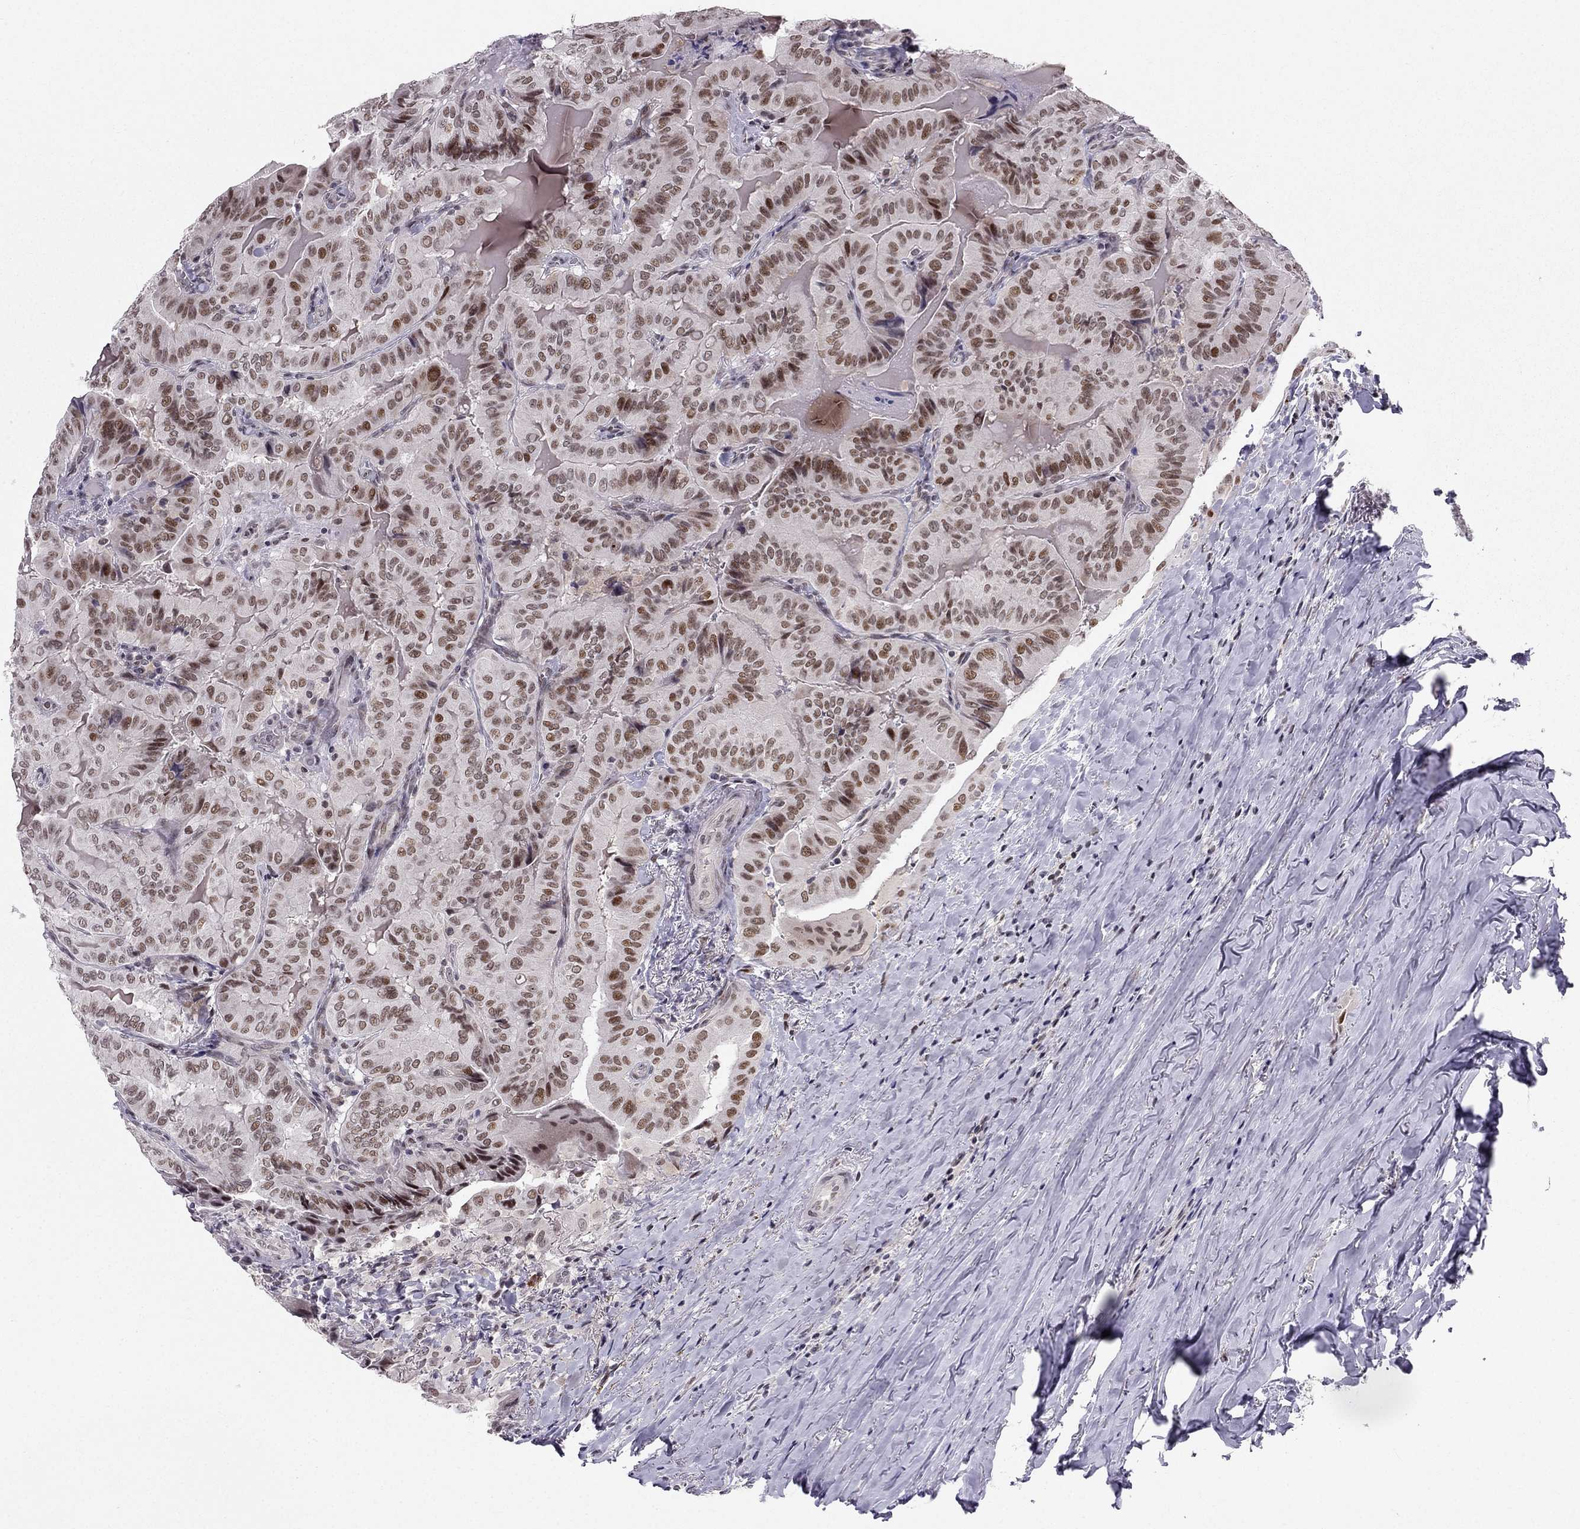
{"staining": {"intensity": "moderate", "quantity": "<25%", "location": "nuclear"}, "tissue": "thyroid cancer", "cell_type": "Tumor cells", "image_type": "cancer", "snomed": [{"axis": "morphology", "description": "Papillary adenocarcinoma, NOS"}, {"axis": "topography", "description": "Thyroid gland"}], "caption": "This is an image of immunohistochemistry (IHC) staining of thyroid cancer, which shows moderate staining in the nuclear of tumor cells.", "gene": "RPRD2", "patient": {"sex": "female", "age": 68}}